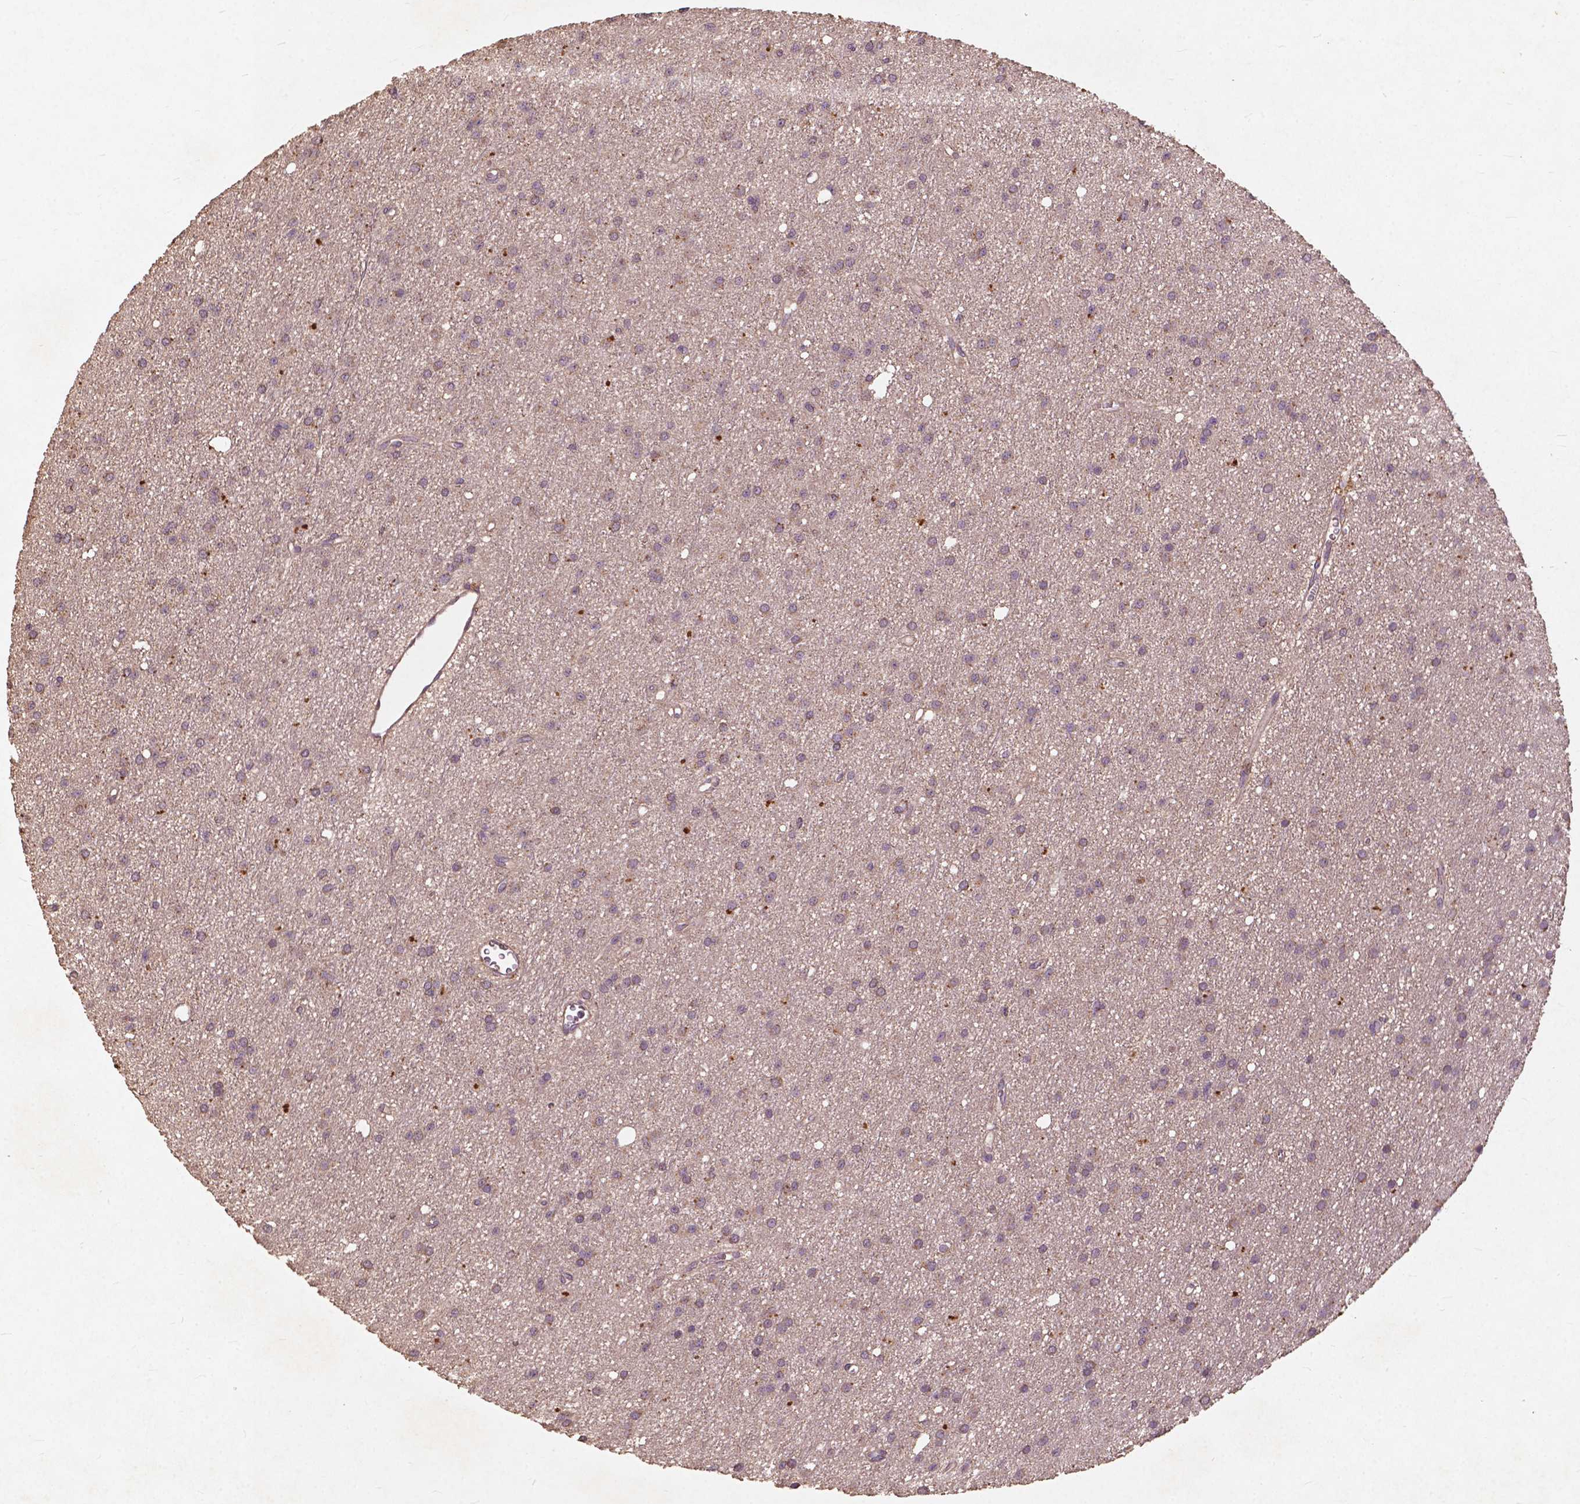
{"staining": {"intensity": "weak", "quantity": ">75%", "location": "cytoplasmic/membranous"}, "tissue": "glioma", "cell_type": "Tumor cells", "image_type": "cancer", "snomed": [{"axis": "morphology", "description": "Glioma, malignant, Low grade"}, {"axis": "topography", "description": "Brain"}], "caption": "Tumor cells reveal low levels of weak cytoplasmic/membranous staining in about >75% of cells in malignant glioma (low-grade).", "gene": "ST6GALNAC5", "patient": {"sex": "male", "age": 27}}